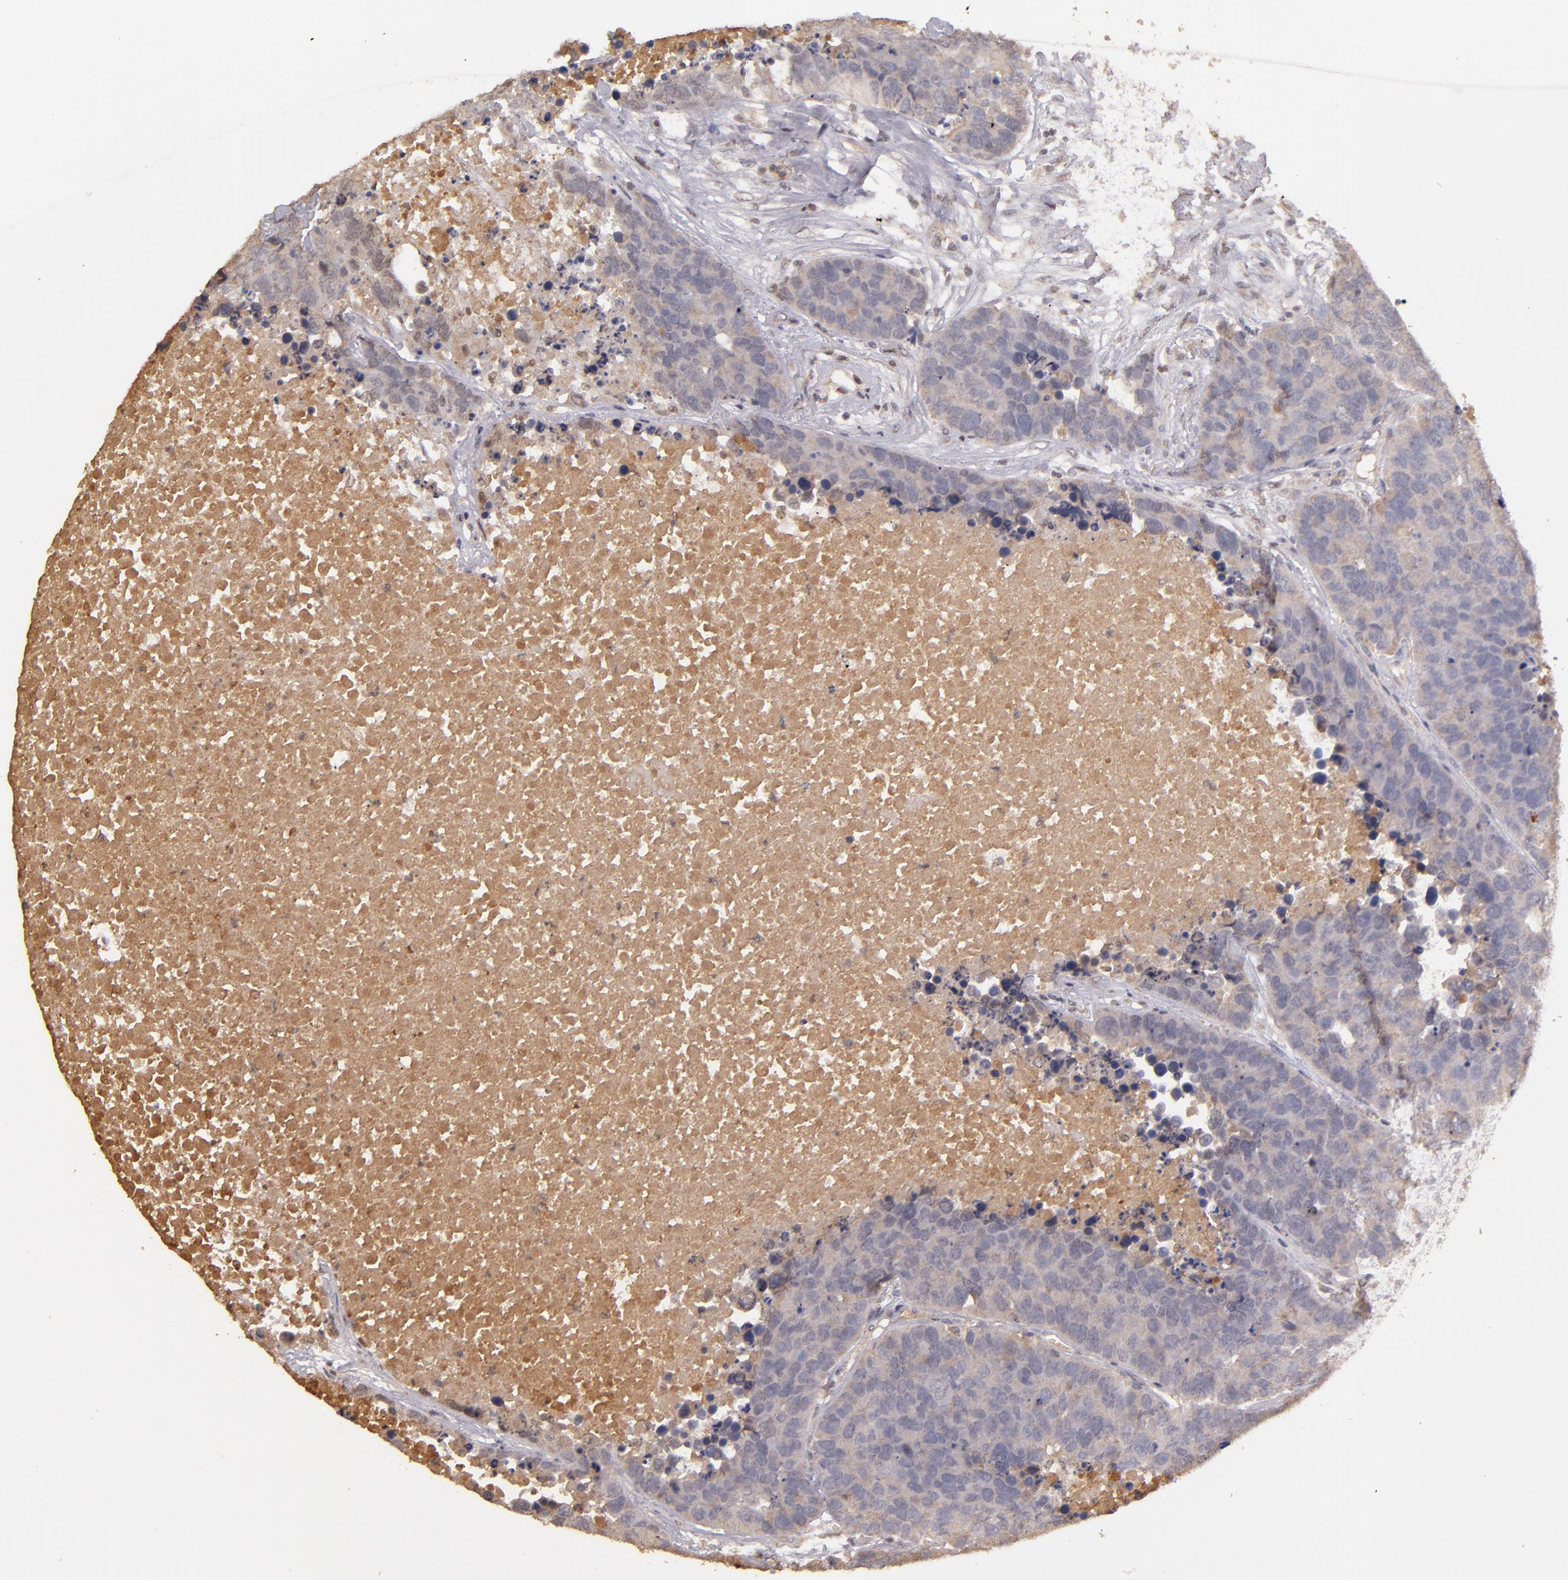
{"staining": {"intensity": "weak", "quantity": ">75%", "location": "cytoplasmic/membranous"}, "tissue": "carcinoid", "cell_type": "Tumor cells", "image_type": "cancer", "snomed": [{"axis": "morphology", "description": "Carcinoid, malignant, NOS"}, {"axis": "topography", "description": "Lung"}], "caption": "Protein positivity by immunohistochemistry (IHC) shows weak cytoplasmic/membranous staining in about >75% of tumor cells in carcinoid (malignant). (Stains: DAB (3,3'-diaminobenzidine) in brown, nuclei in blue, Microscopy: brightfield microscopy at high magnification).", "gene": "SERPINC1", "patient": {"sex": "male", "age": 60}}